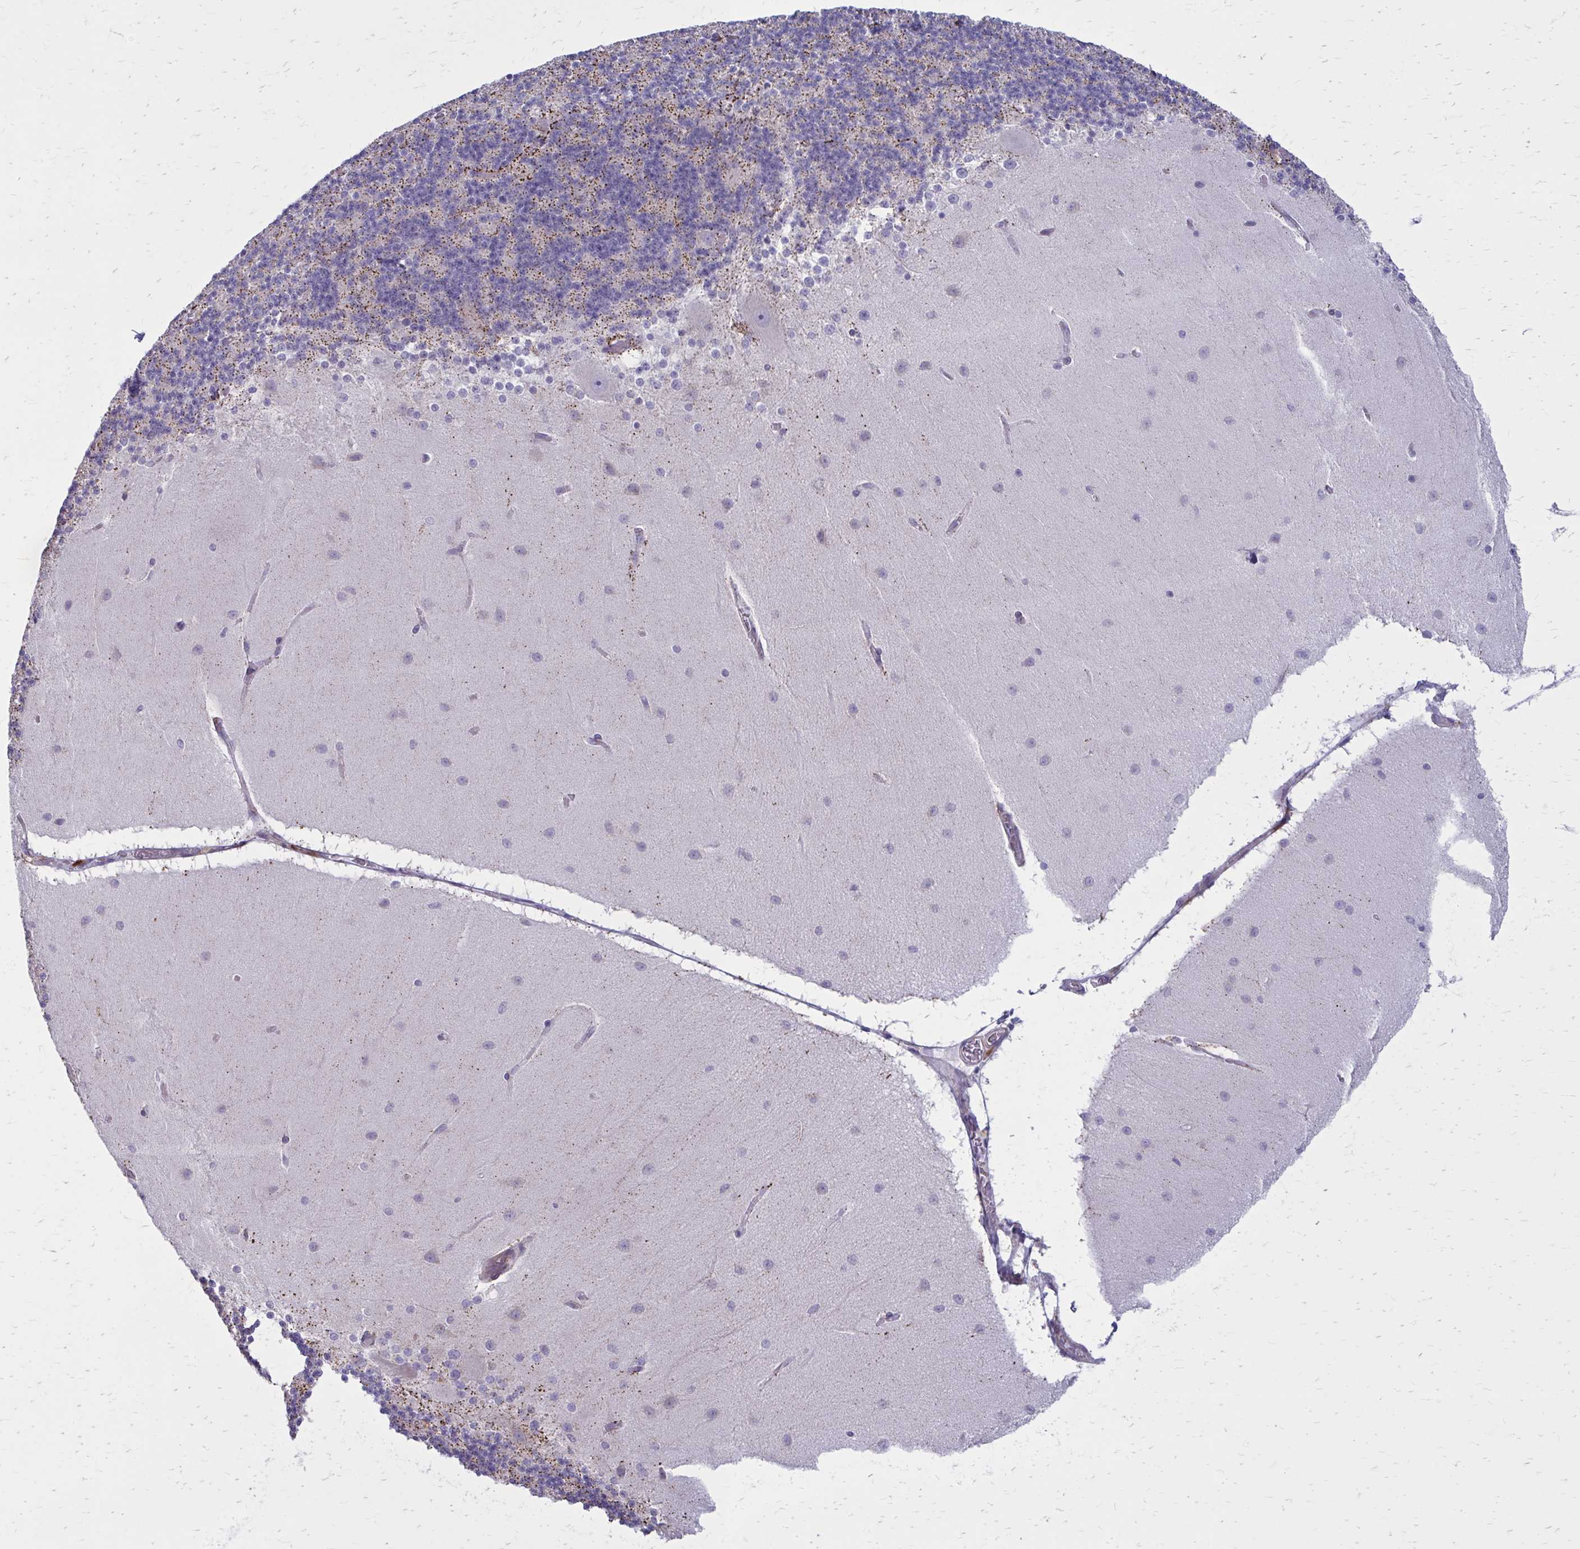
{"staining": {"intensity": "weak", "quantity": "25%-75%", "location": "cytoplasmic/membranous"}, "tissue": "cerebellum", "cell_type": "Cells in granular layer", "image_type": "normal", "snomed": [{"axis": "morphology", "description": "Normal tissue, NOS"}, {"axis": "topography", "description": "Cerebellum"}], "caption": "Immunohistochemical staining of unremarkable cerebellum demonstrates 25%-75% levels of weak cytoplasmic/membranous protein positivity in approximately 25%-75% of cells in granular layer.", "gene": "GIGYF2", "patient": {"sex": "female", "age": 54}}